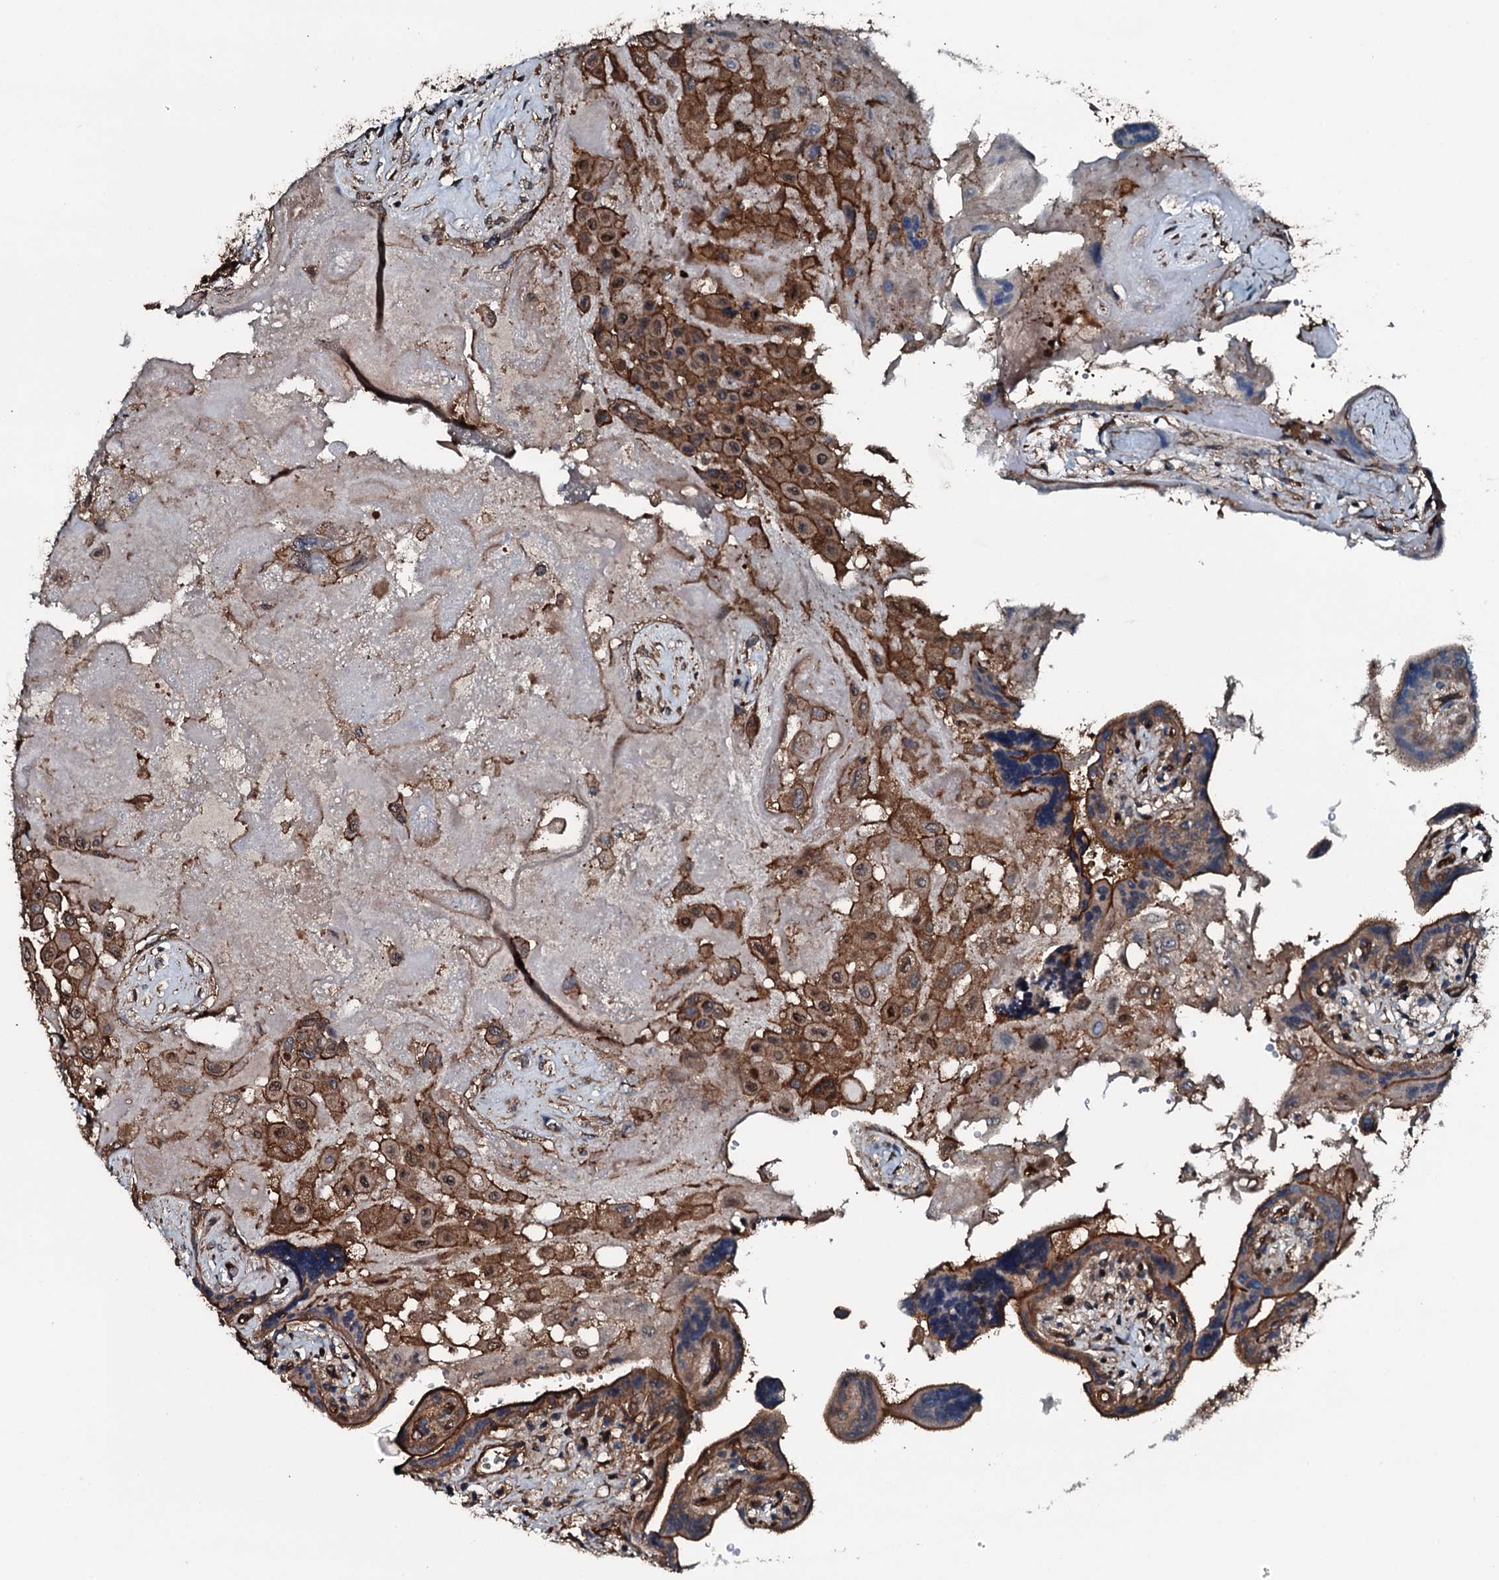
{"staining": {"intensity": "moderate", "quantity": ">75%", "location": "cytoplasmic/membranous"}, "tissue": "placenta", "cell_type": "Decidual cells", "image_type": "normal", "snomed": [{"axis": "morphology", "description": "Normal tissue, NOS"}, {"axis": "topography", "description": "Placenta"}], "caption": "Brown immunohistochemical staining in benign placenta reveals moderate cytoplasmic/membranous positivity in approximately >75% of decidual cells. The staining was performed using DAB to visualize the protein expression in brown, while the nuclei were stained in blue with hematoxylin (Magnification: 20x).", "gene": "SLC25A38", "patient": {"sex": "female", "age": 37}}